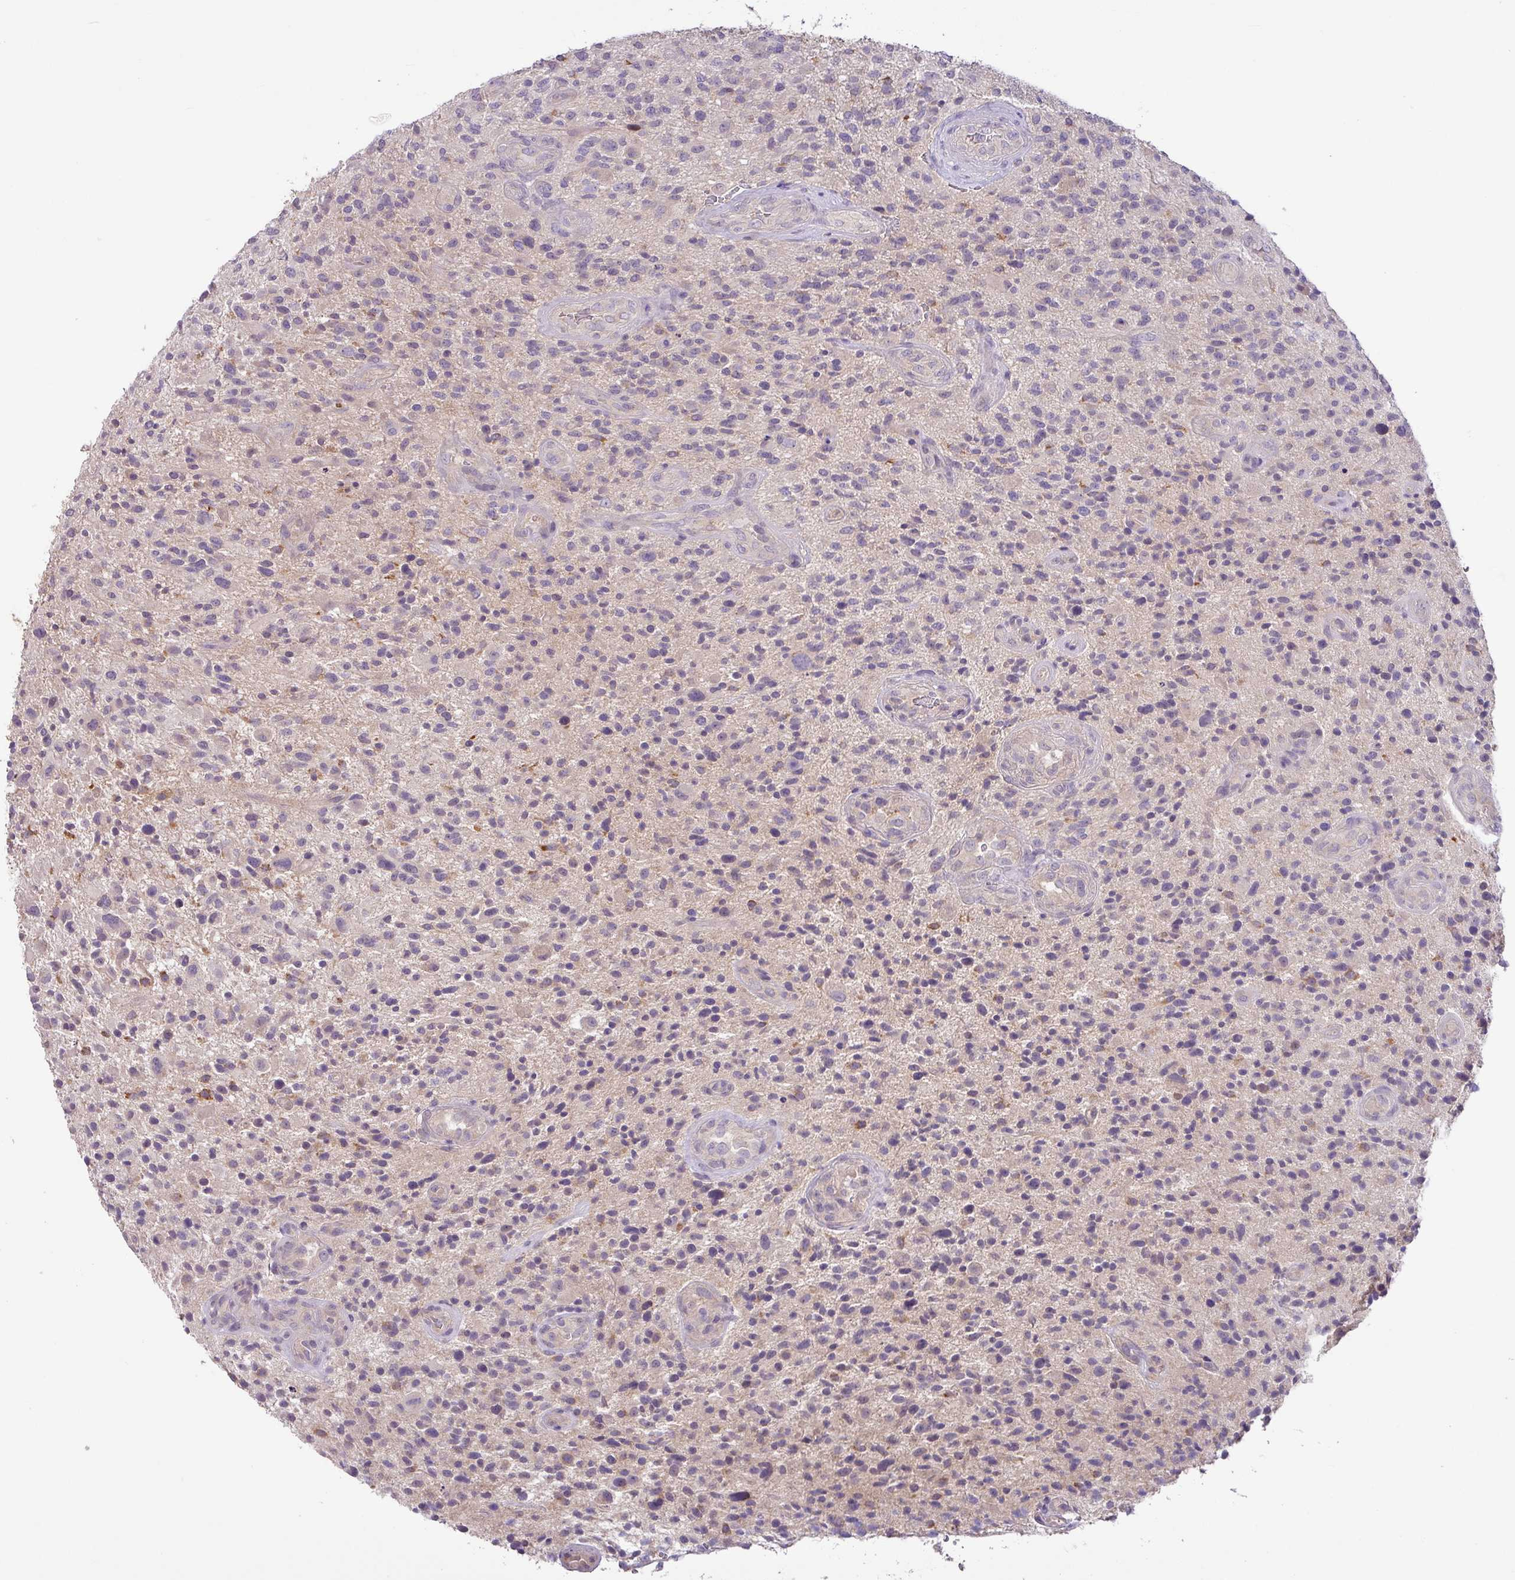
{"staining": {"intensity": "negative", "quantity": "none", "location": "none"}, "tissue": "glioma", "cell_type": "Tumor cells", "image_type": "cancer", "snomed": [{"axis": "morphology", "description": "Glioma, malignant, High grade"}, {"axis": "topography", "description": "Brain"}], "caption": "Malignant glioma (high-grade) was stained to show a protein in brown. There is no significant staining in tumor cells. Nuclei are stained in blue.", "gene": "GALNT12", "patient": {"sex": "male", "age": 47}}